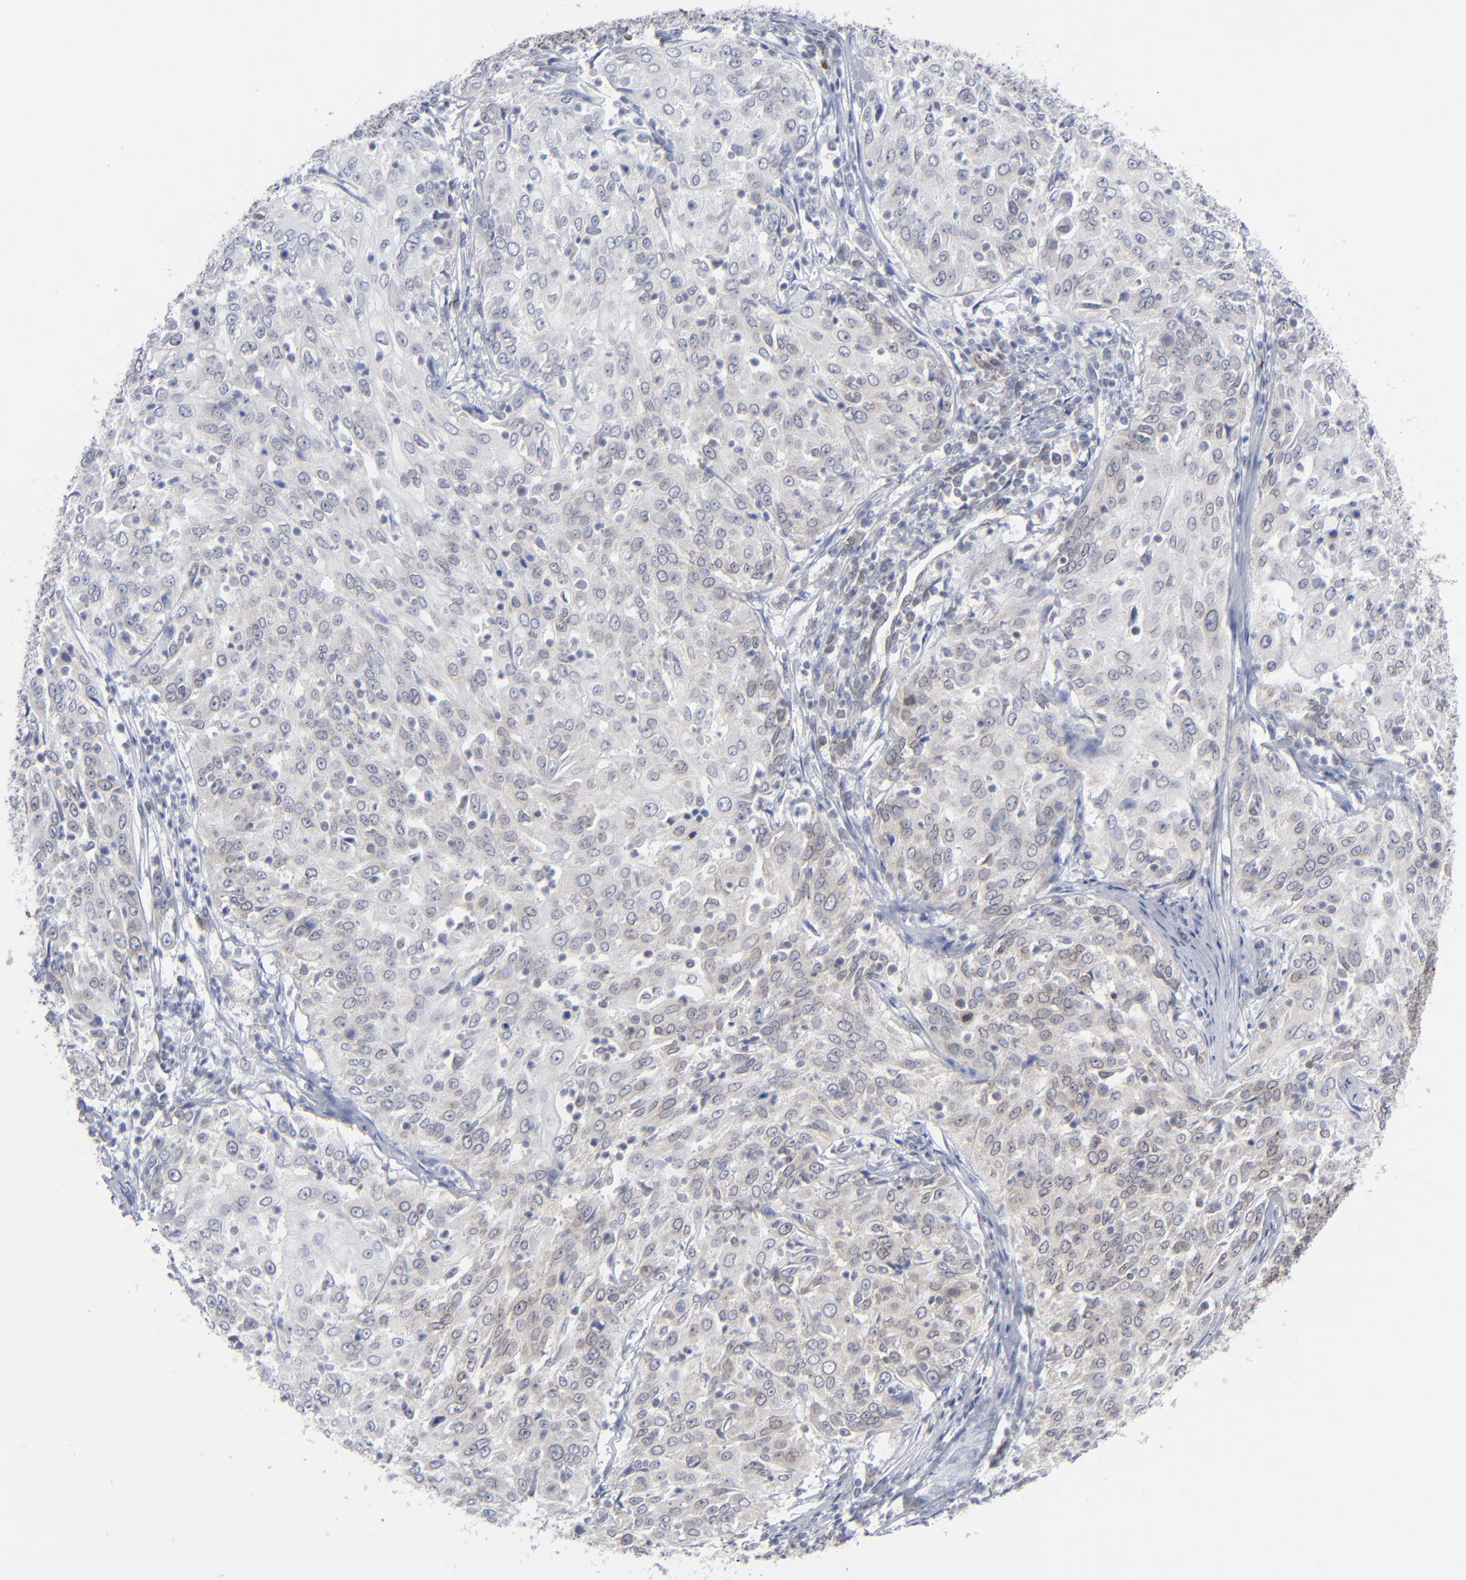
{"staining": {"intensity": "negative", "quantity": "none", "location": "none"}, "tissue": "cervical cancer", "cell_type": "Tumor cells", "image_type": "cancer", "snomed": [{"axis": "morphology", "description": "Squamous cell carcinoma, NOS"}, {"axis": "topography", "description": "Cervix"}], "caption": "This is an immunohistochemistry (IHC) image of cervical cancer. There is no positivity in tumor cells.", "gene": "NUP88", "patient": {"sex": "female", "age": 39}}